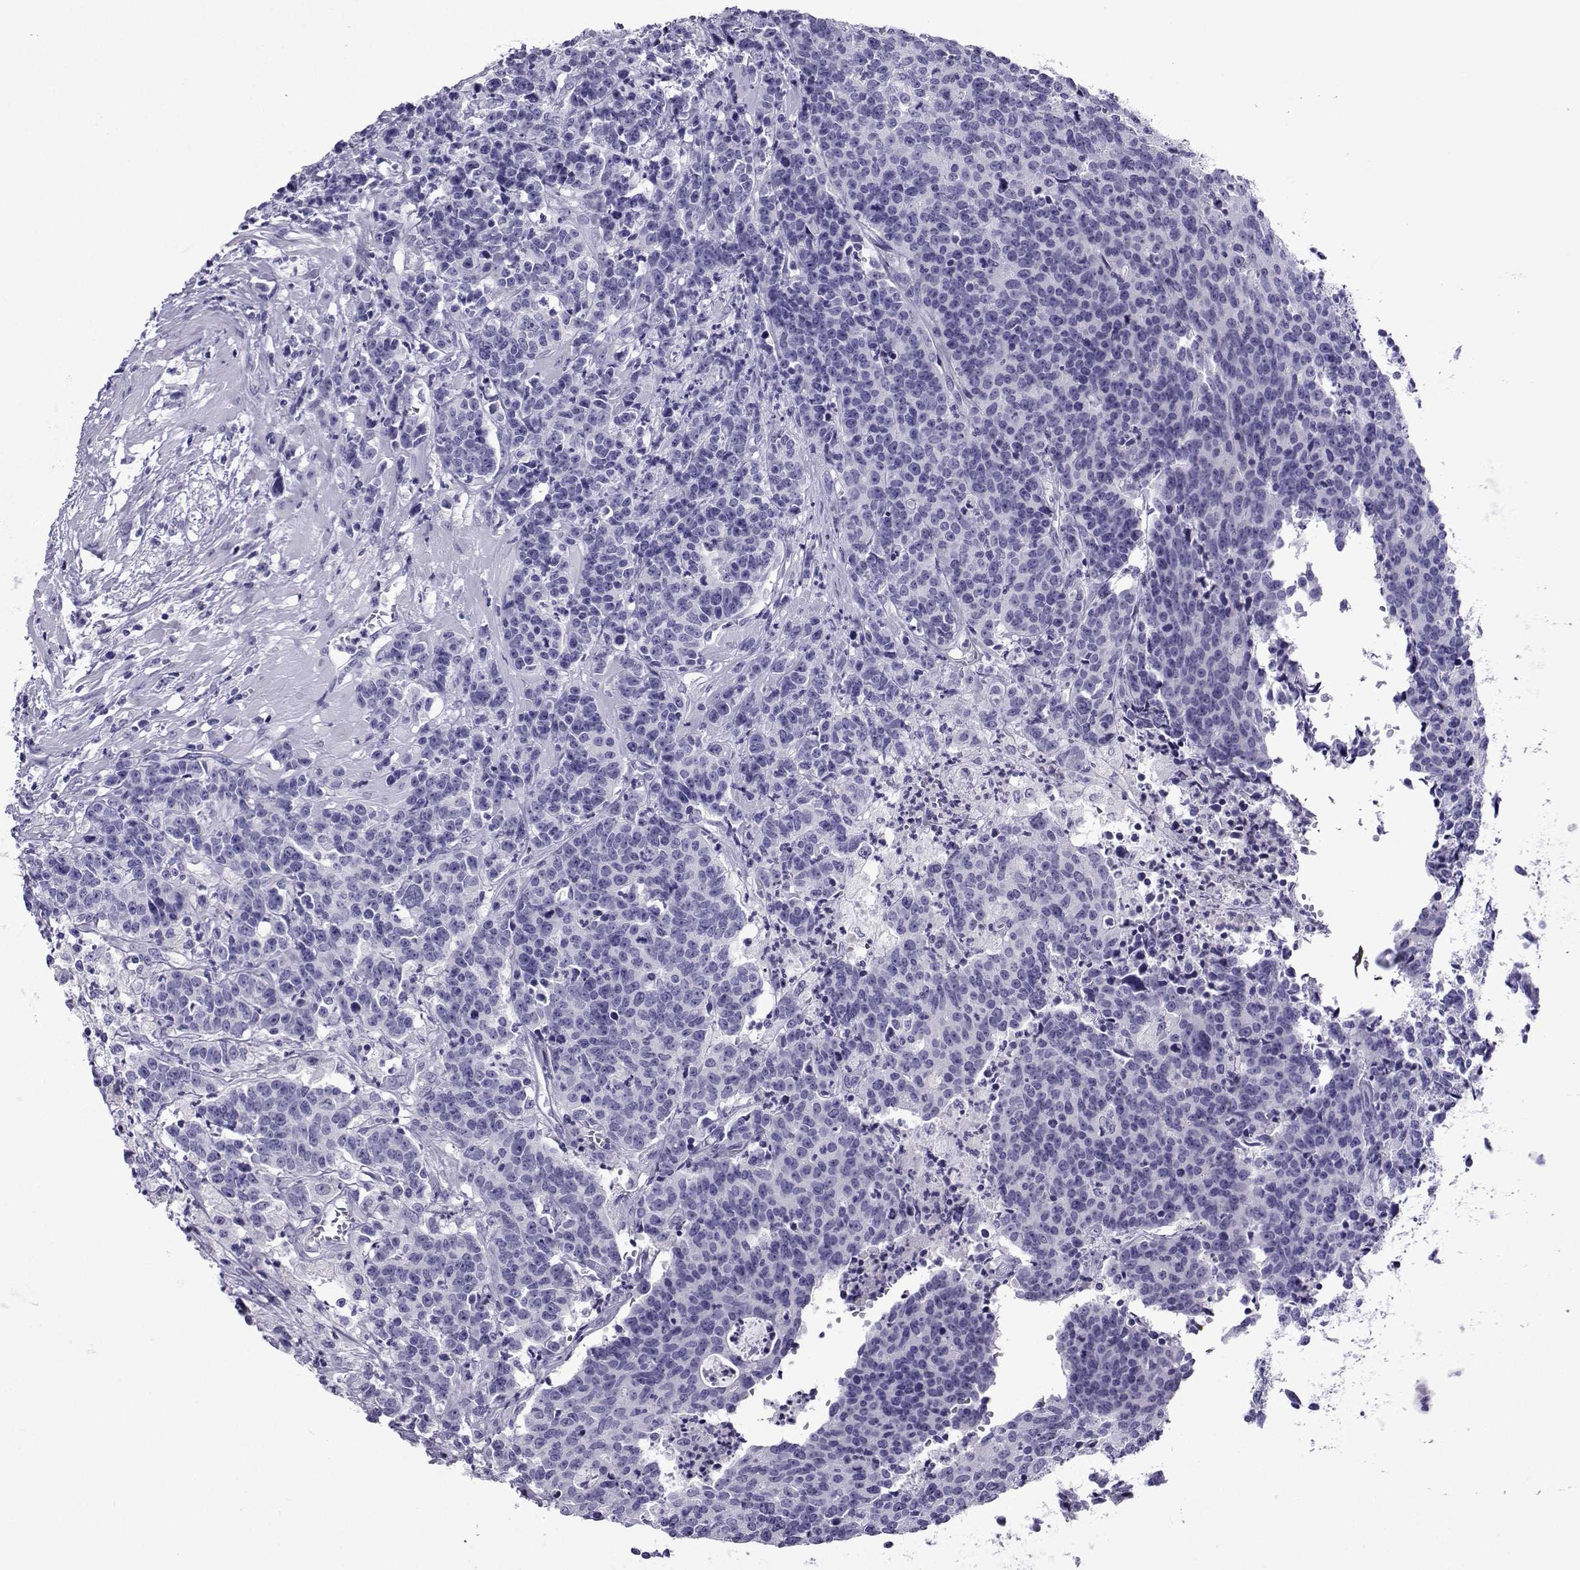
{"staining": {"intensity": "negative", "quantity": "none", "location": "none"}, "tissue": "prostate cancer", "cell_type": "Tumor cells", "image_type": "cancer", "snomed": [{"axis": "morphology", "description": "Adenocarcinoma, NOS"}, {"axis": "topography", "description": "Prostate"}], "caption": "There is no significant staining in tumor cells of adenocarcinoma (prostate).", "gene": "CRYBB1", "patient": {"sex": "male", "age": 67}}